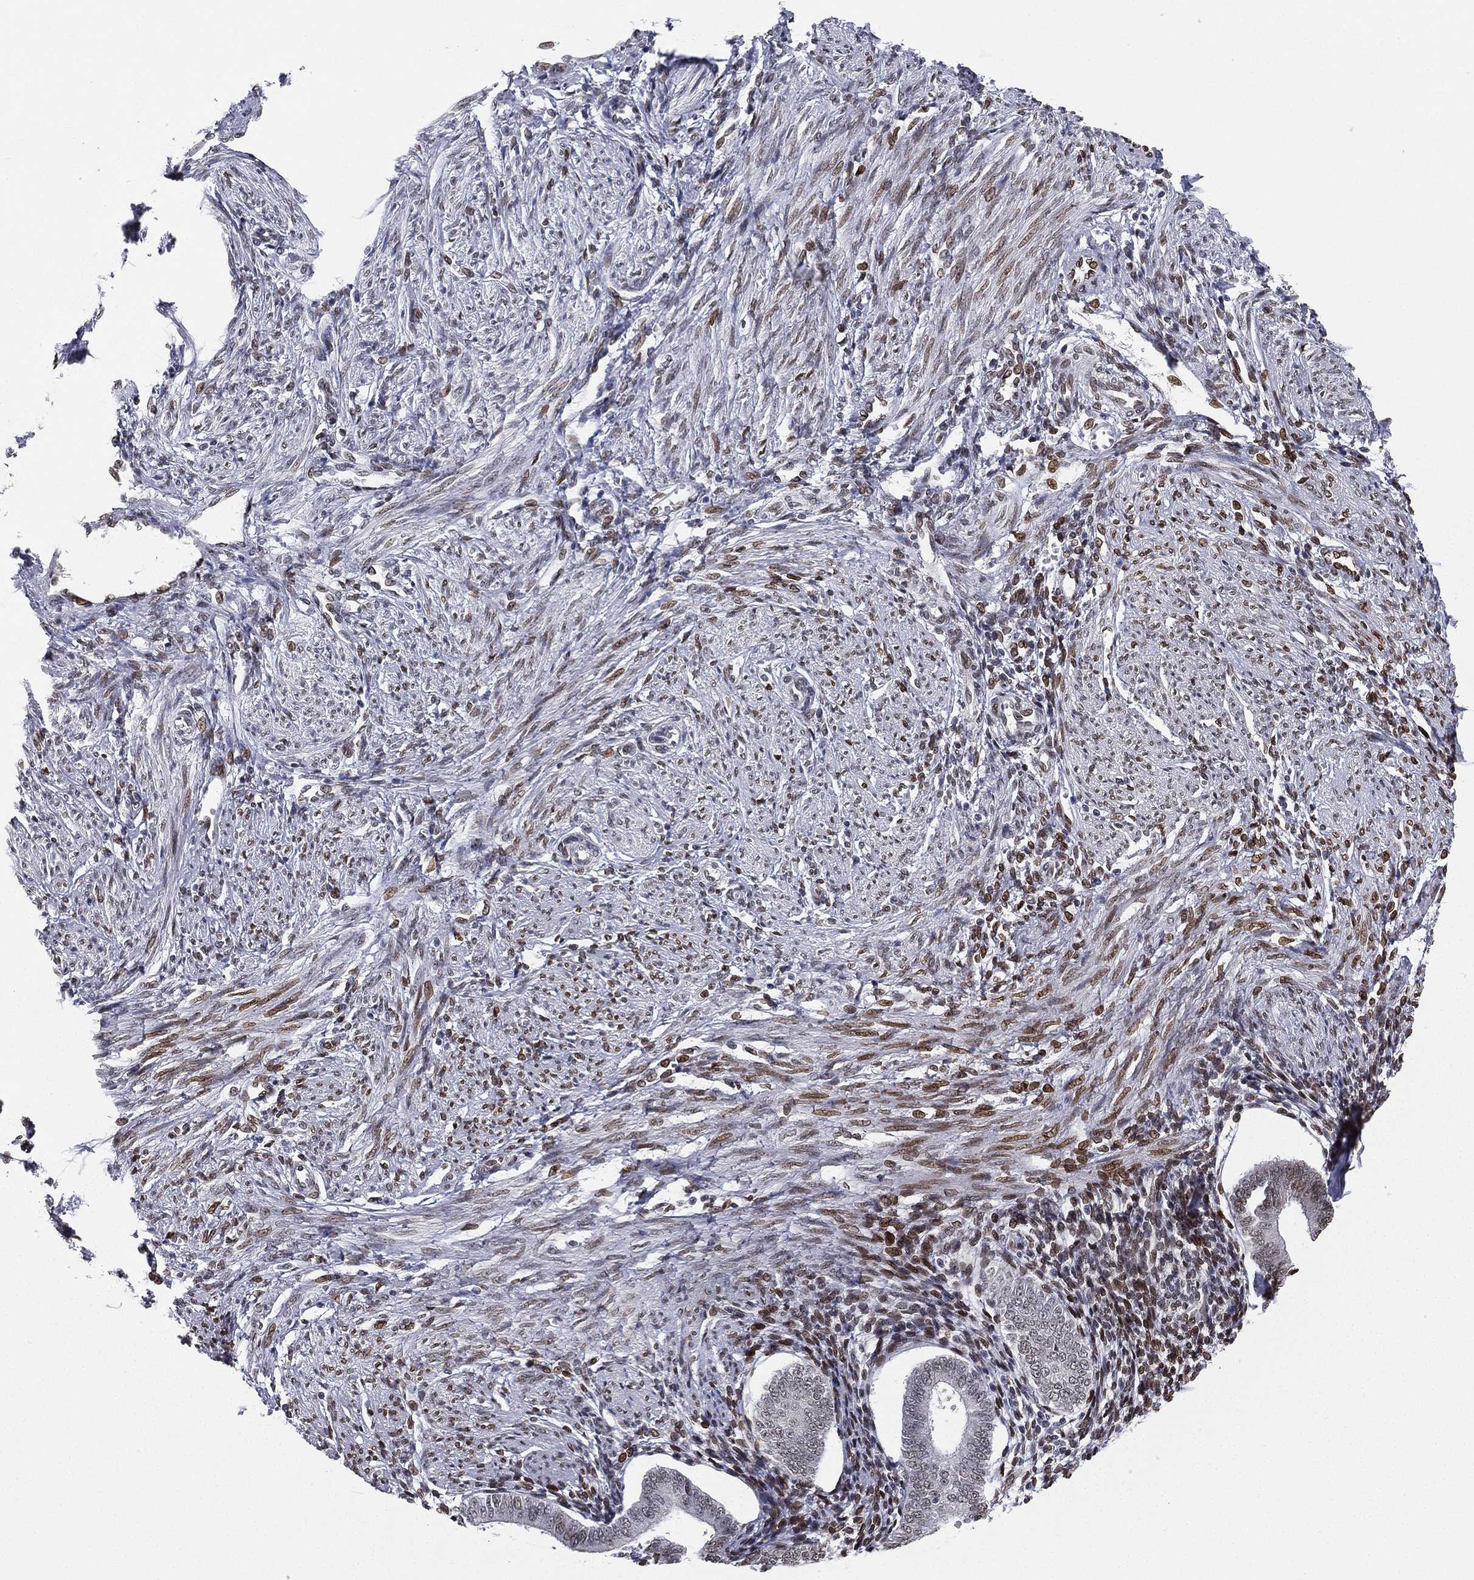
{"staining": {"intensity": "strong", "quantity": "25%-75%", "location": "nuclear"}, "tissue": "endometrium", "cell_type": "Cells in endometrial stroma", "image_type": "normal", "snomed": [{"axis": "morphology", "description": "Normal tissue, NOS"}, {"axis": "topography", "description": "Endometrium"}], "caption": "Immunohistochemistry of unremarkable endometrium reveals high levels of strong nuclear expression in about 25%-75% of cells in endometrial stroma.", "gene": "LMNB1", "patient": {"sex": "female", "age": 39}}